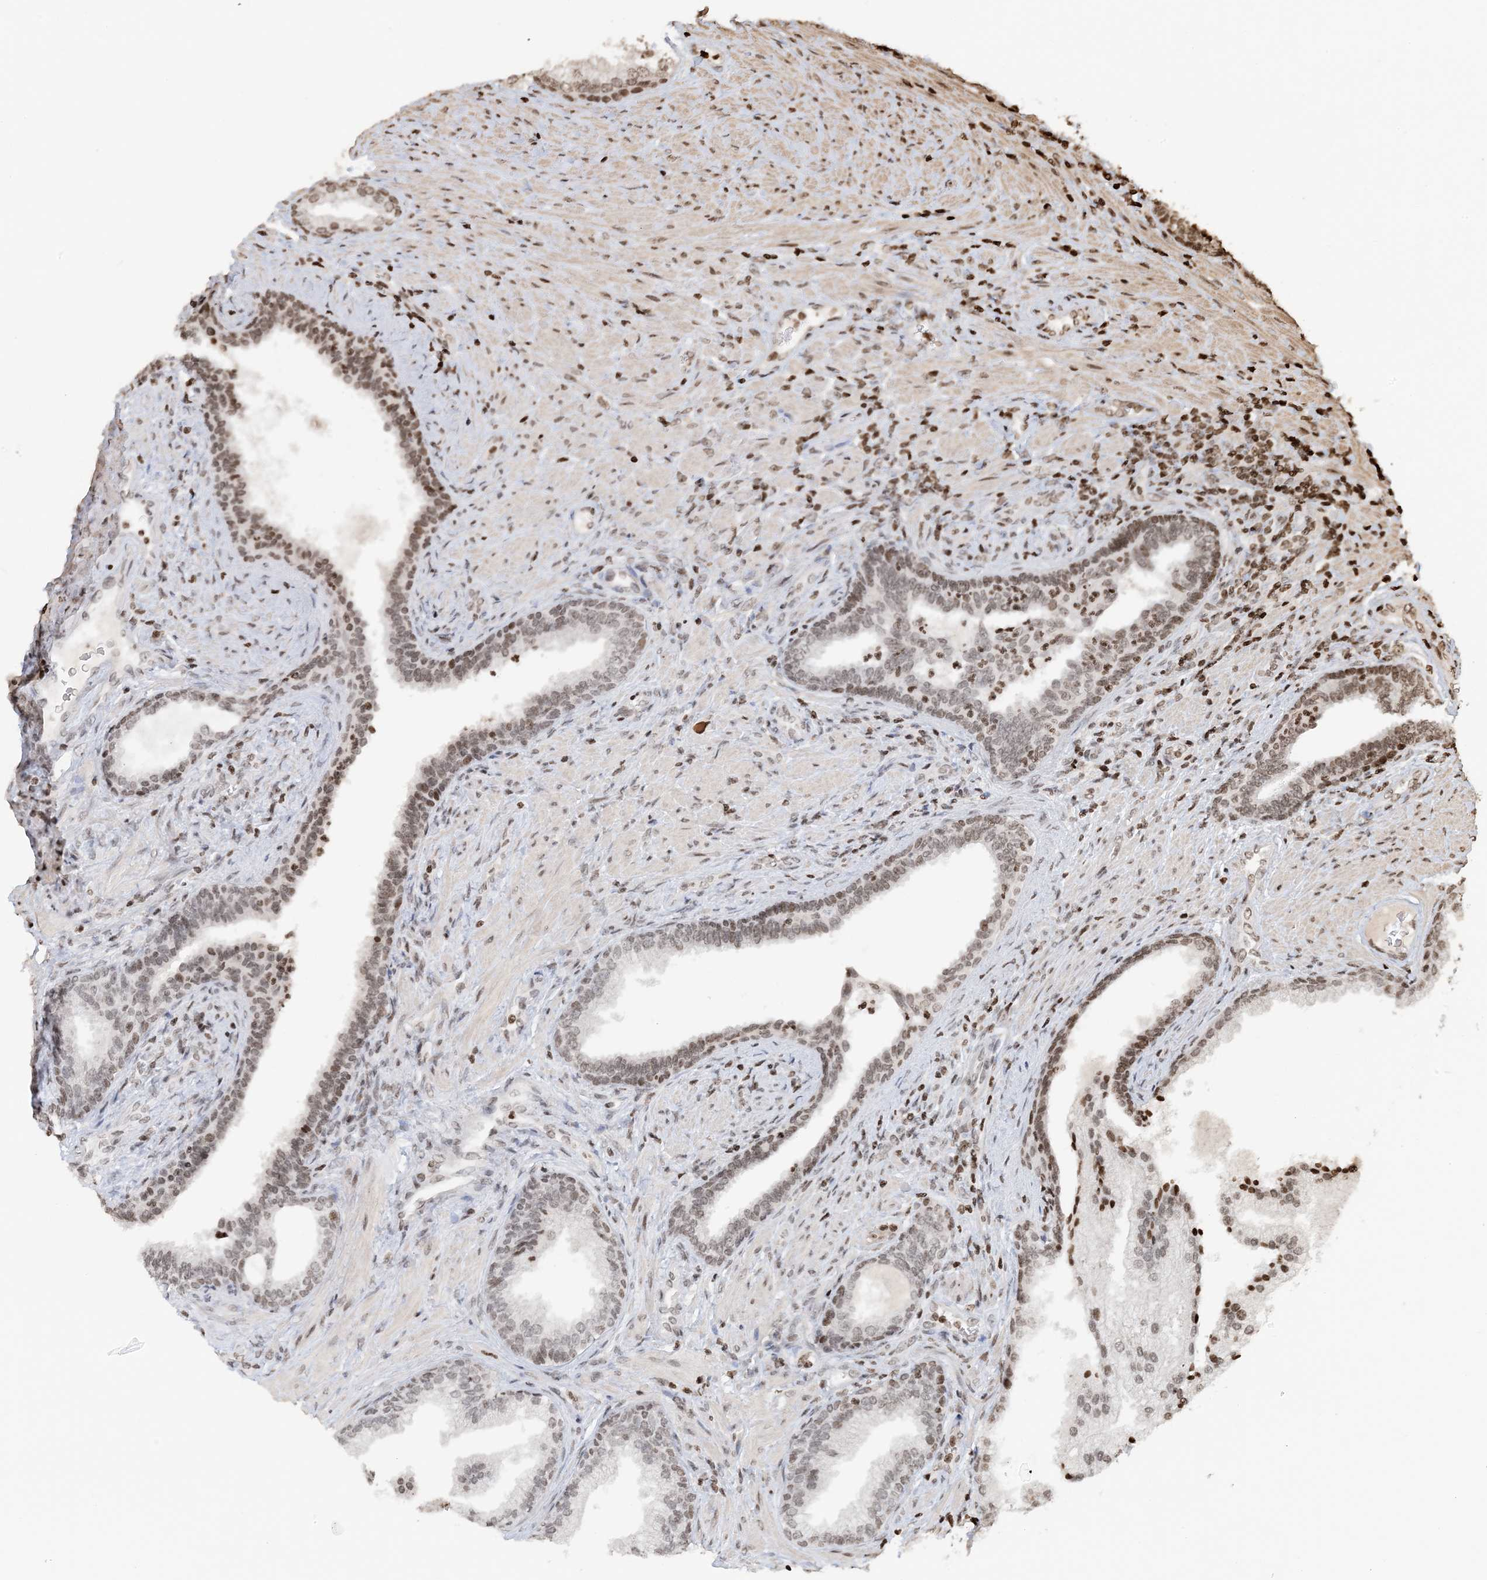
{"staining": {"intensity": "moderate", "quantity": "25%-75%", "location": "nuclear"}, "tissue": "prostate", "cell_type": "Glandular cells", "image_type": "normal", "snomed": [{"axis": "morphology", "description": "Normal tissue, NOS"}, {"axis": "topography", "description": "Prostate"}], "caption": "Immunohistochemistry (DAB (3,3'-diaminobenzidine)) staining of benign prostate displays moderate nuclear protein expression in about 25%-75% of glandular cells.", "gene": "H3", "patient": {"sex": "male", "age": 76}}